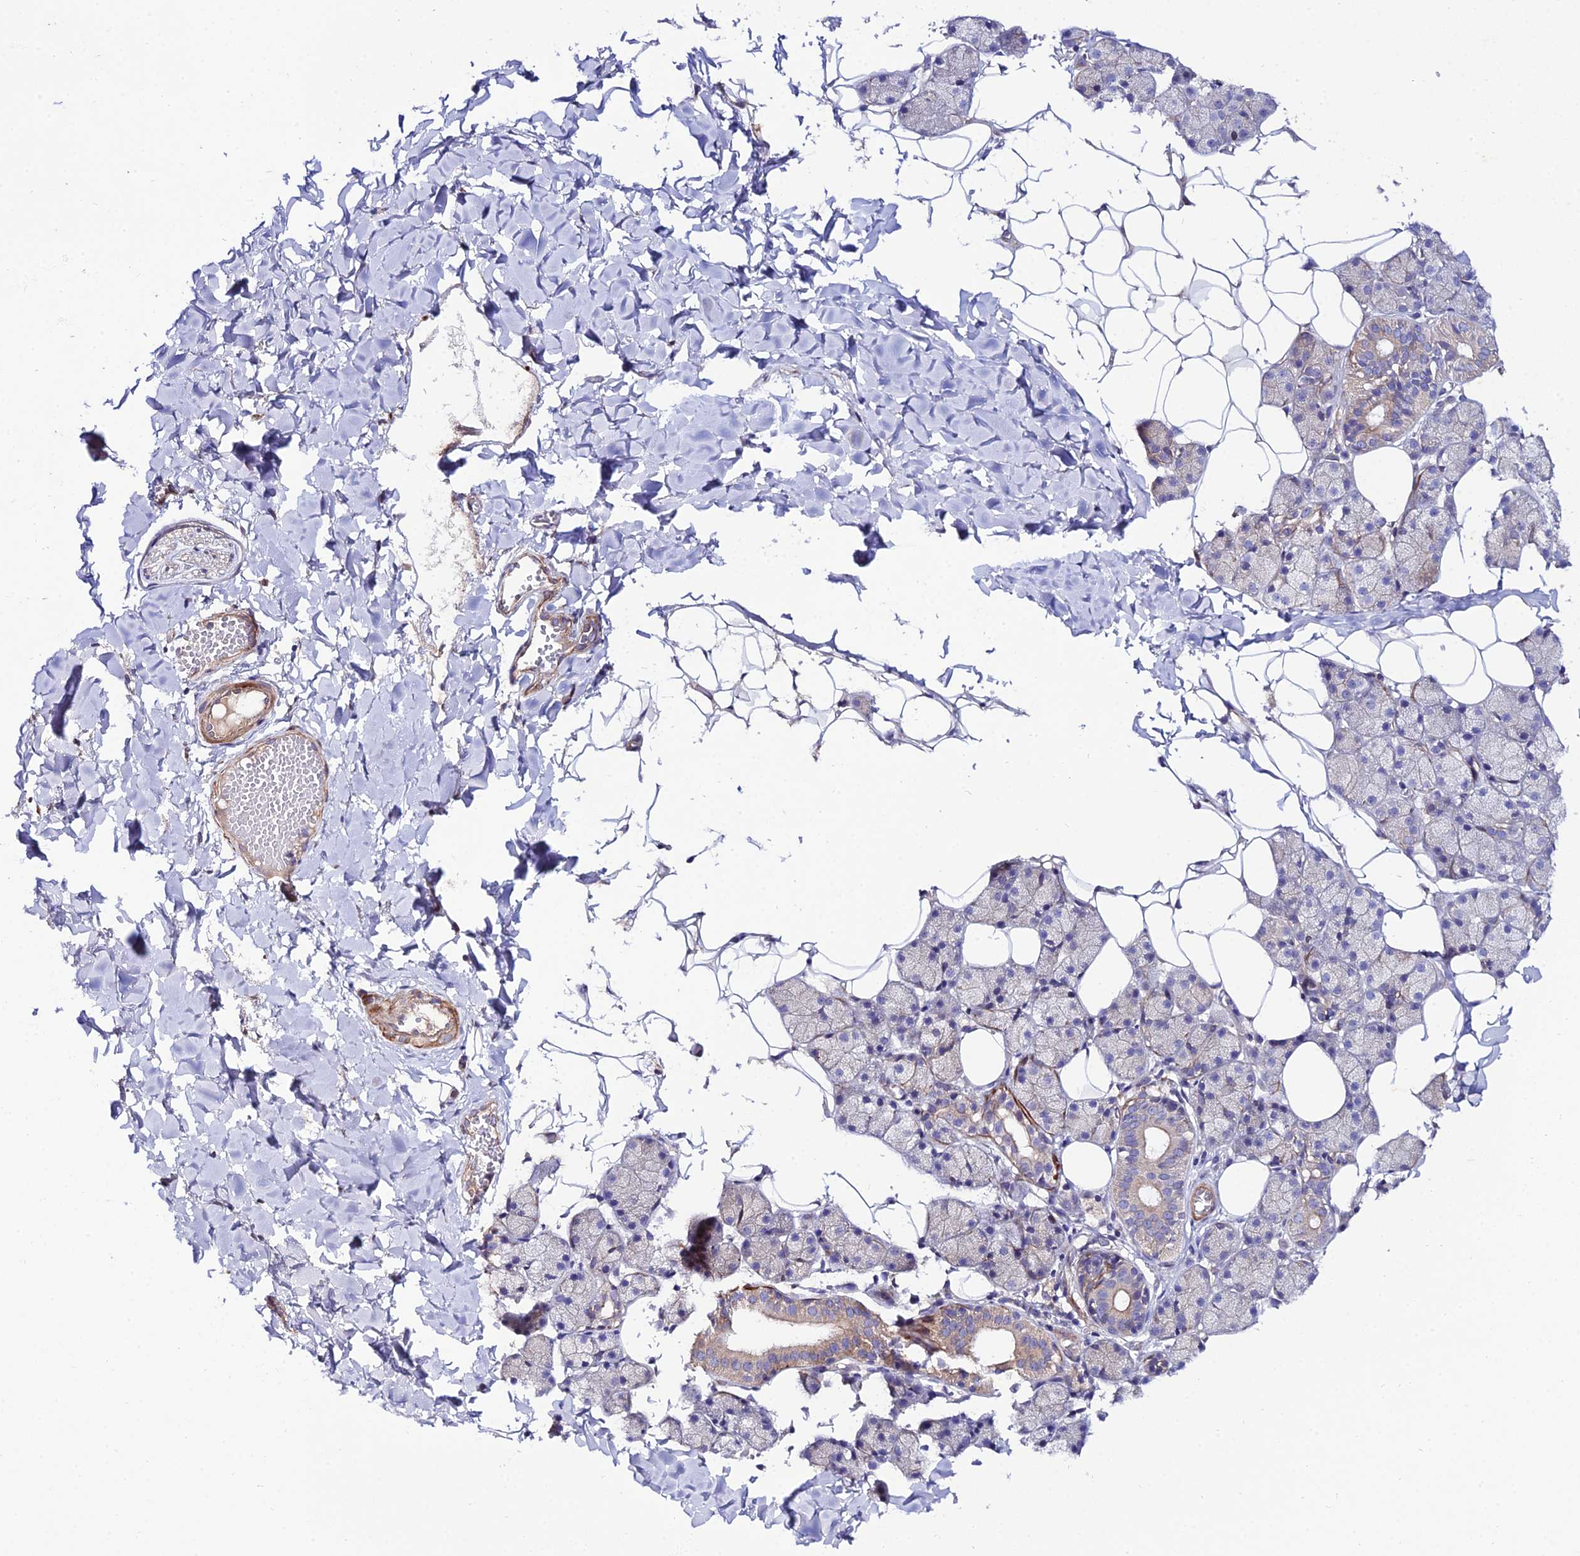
{"staining": {"intensity": "weak", "quantity": "25%-75%", "location": "cytoplasmic/membranous"}, "tissue": "salivary gland", "cell_type": "Glandular cells", "image_type": "normal", "snomed": [{"axis": "morphology", "description": "Normal tissue, NOS"}, {"axis": "topography", "description": "Salivary gland"}], "caption": "The micrograph displays immunohistochemical staining of unremarkable salivary gland. There is weak cytoplasmic/membranous positivity is appreciated in approximately 25%-75% of glandular cells.", "gene": "ARL6IP1", "patient": {"sex": "female", "age": 33}}